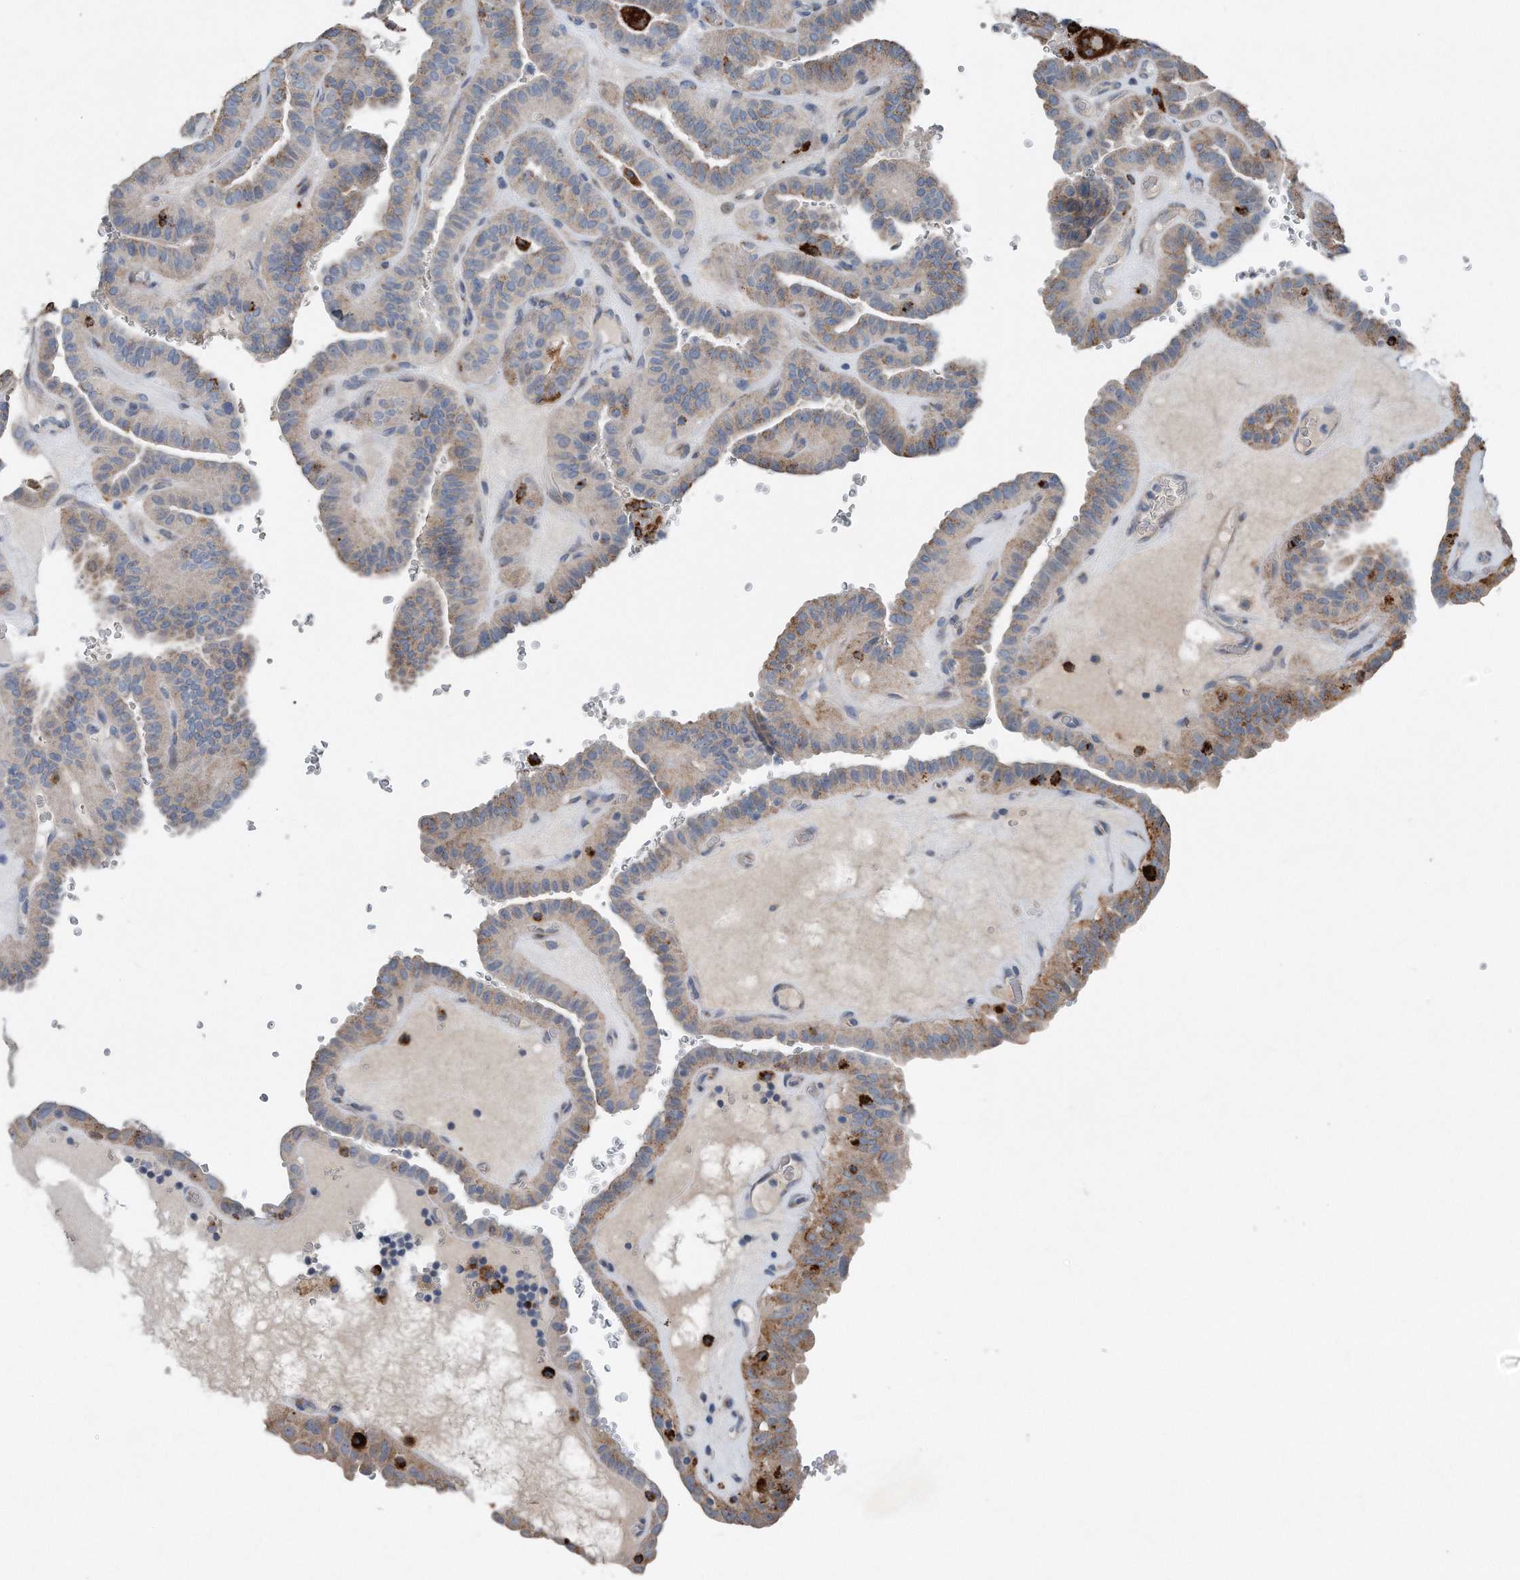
{"staining": {"intensity": "moderate", "quantity": "<25%", "location": "cytoplasmic/membranous"}, "tissue": "thyroid cancer", "cell_type": "Tumor cells", "image_type": "cancer", "snomed": [{"axis": "morphology", "description": "Papillary adenocarcinoma, NOS"}, {"axis": "topography", "description": "Thyroid gland"}], "caption": "A brown stain labels moderate cytoplasmic/membranous staining of a protein in human thyroid papillary adenocarcinoma tumor cells. (DAB (3,3'-diaminobenzidine) = brown stain, brightfield microscopy at high magnification).", "gene": "ZNF772", "patient": {"sex": "male", "age": 77}}